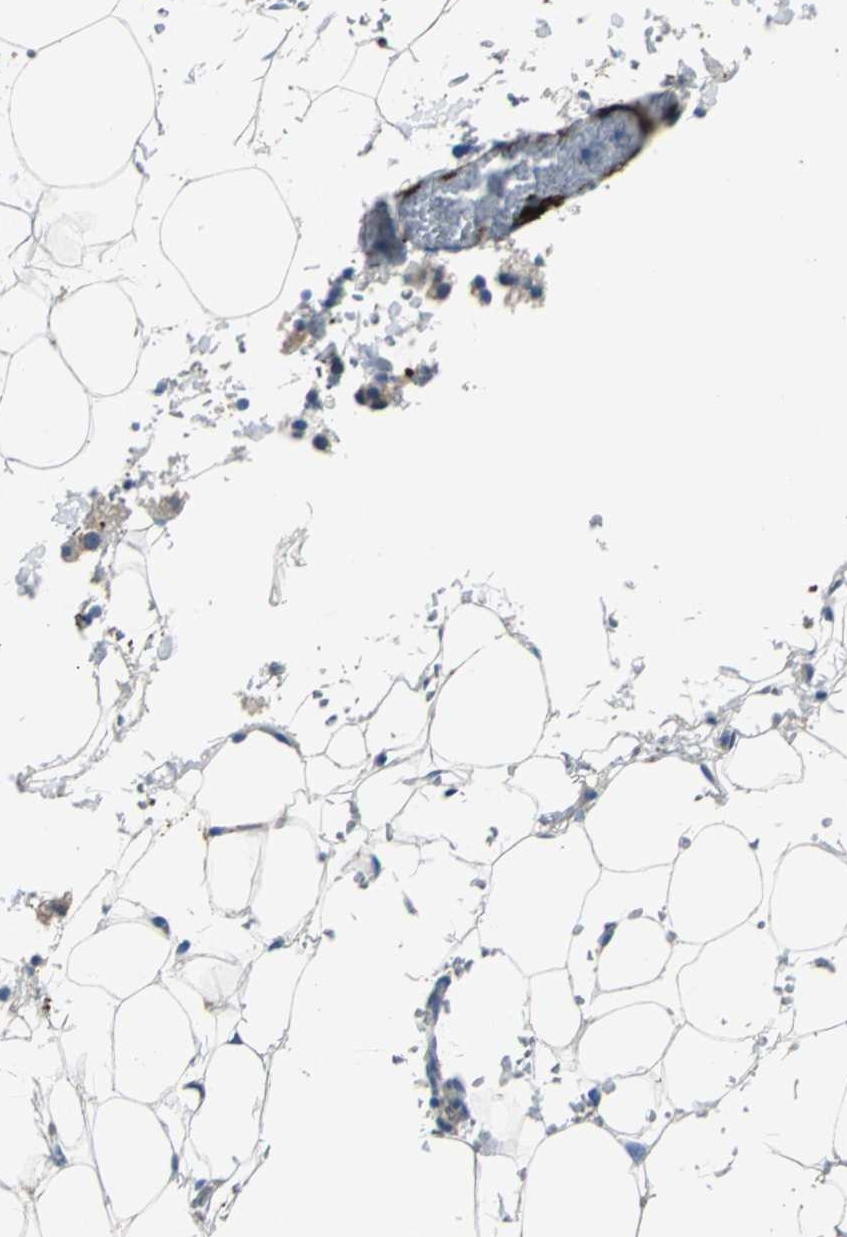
{"staining": {"intensity": "weak", "quantity": "<25%", "location": "cytoplasmic/membranous"}, "tissue": "adrenal gland", "cell_type": "Glandular cells", "image_type": "normal", "snomed": [{"axis": "morphology", "description": "Normal tissue, NOS"}, {"axis": "topography", "description": "Adrenal gland"}], "caption": "IHC histopathology image of unremarkable adrenal gland stained for a protein (brown), which demonstrates no expression in glandular cells. (Brightfield microscopy of DAB (3,3'-diaminobenzidine) immunohistochemistry at high magnification).", "gene": "SELP", "patient": {"sex": "female", "age": 44}}